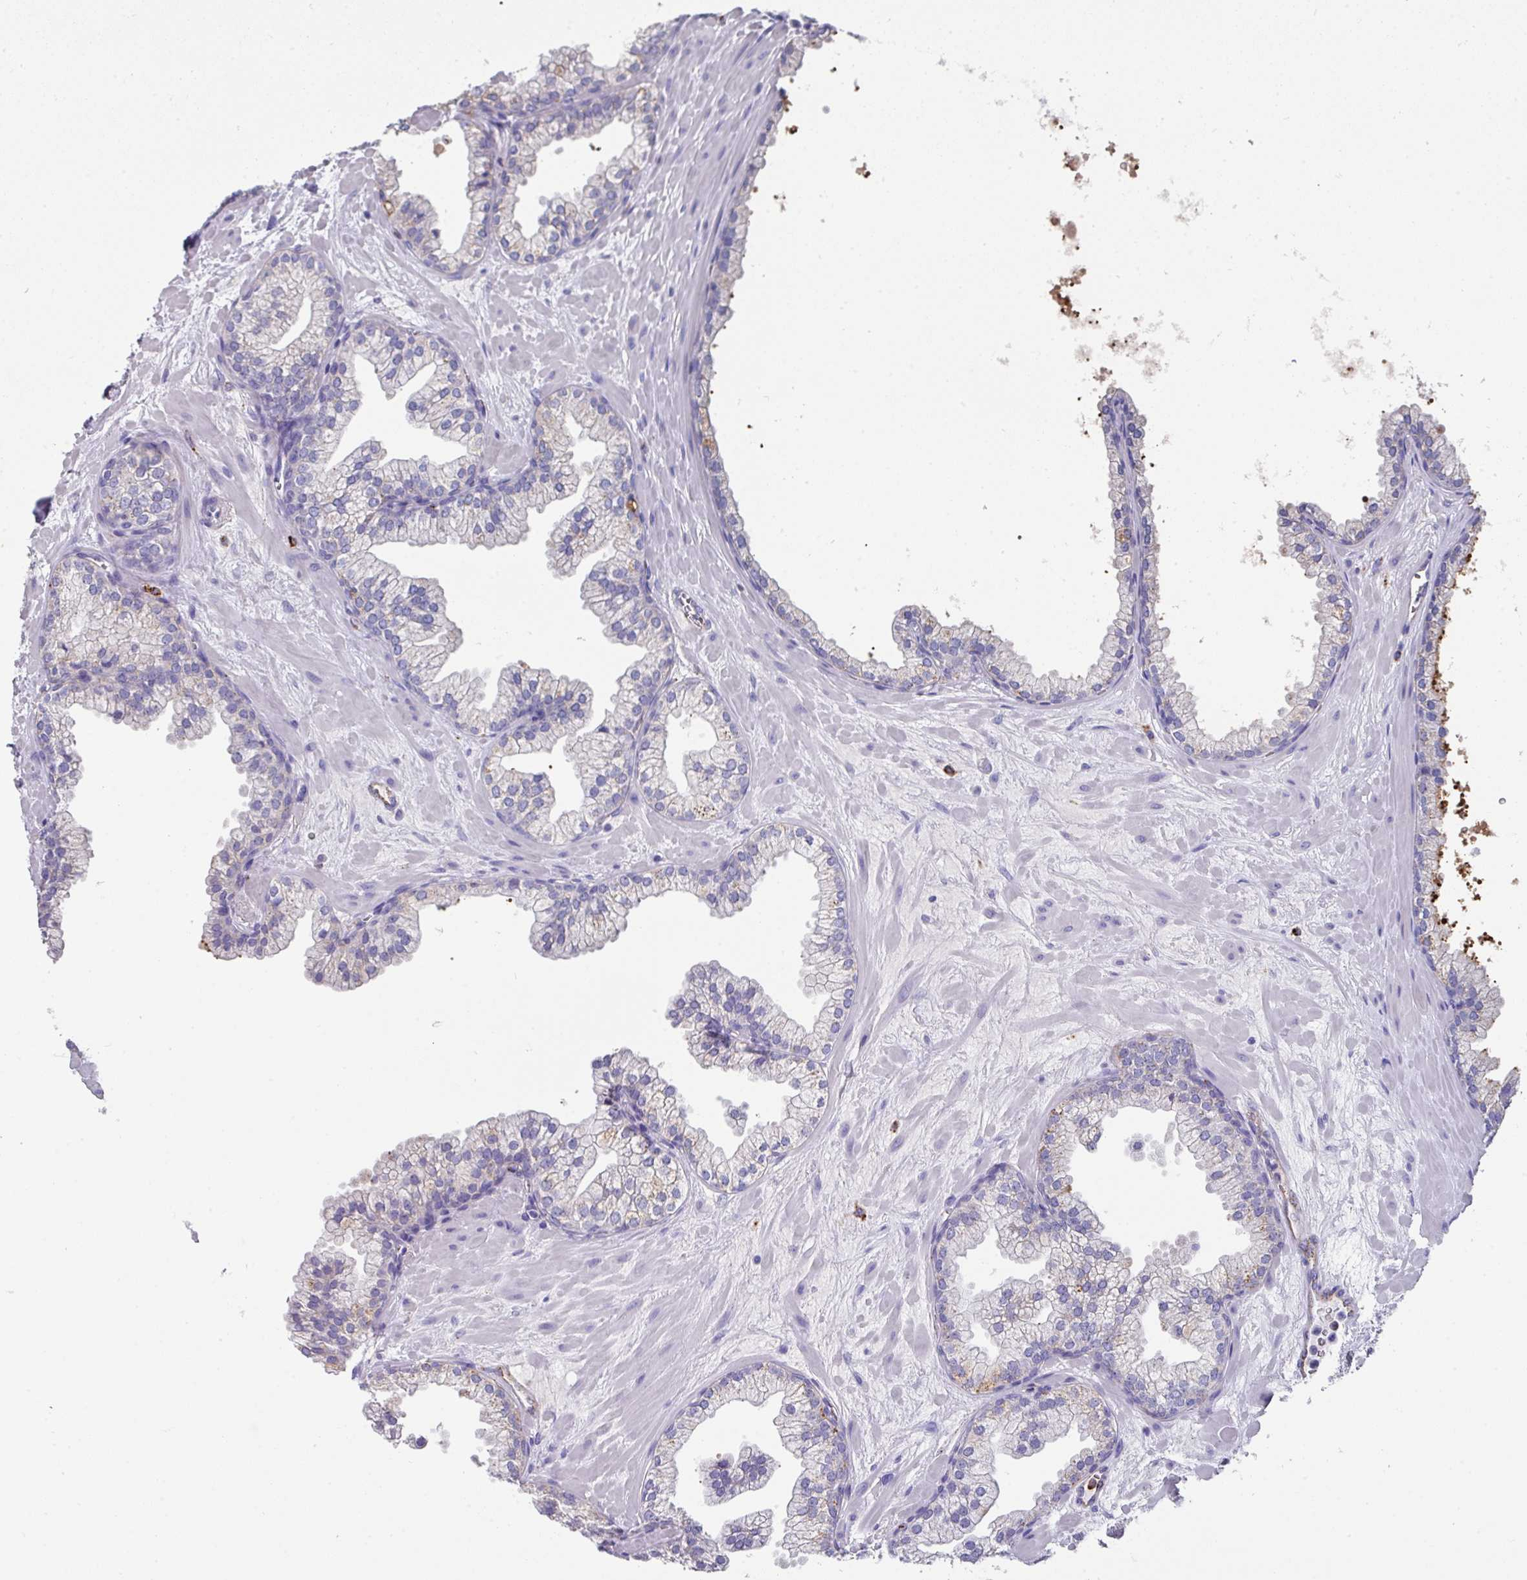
{"staining": {"intensity": "negative", "quantity": "none", "location": "none"}, "tissue": "prostate", "cell_type": "Glandular cells", "image_type": "normal", "snomed": [{"axis": "morphology", "description": "Normal tissue, NOS"}, {"axis": "topography", "description": "Prostate"}, {"axis": "topography", "description": "Peripheral nerve tissue"}], "caption": "Immunohistochemical staining of benign prostate displays no significant staining in glandular cells.", "gene": "CPVL", "patient": {"sex": "male", "age": 61}}